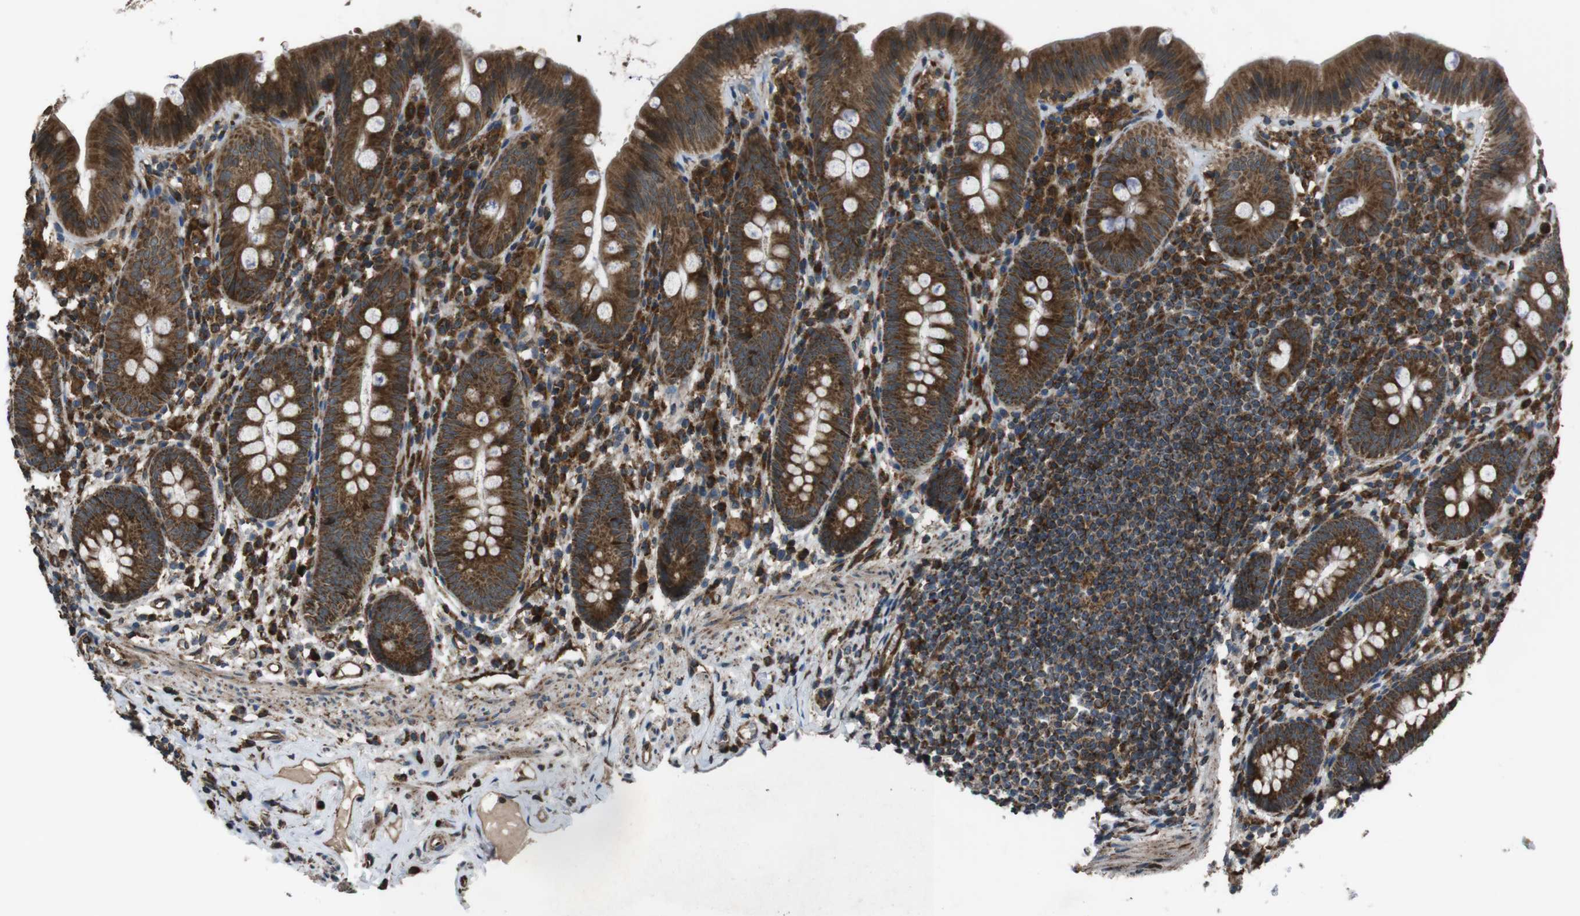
{"staining": {"intensity": "strong", "quantity": ">75%", "location": "cytoplasmic/membranous"}, "tissue": "appendix", "cell_type": "Glandular cells", "image_type": "normal", "snomed": [{"axis": "morphology", "description": "Normal tissue, NOS"}, {"axis": "topography", "description": "Appendix"}], "caption": "IHC image of benign human appendix stained for a protein (brown), which exhibits high levels of strong cytoplasmic/membranous expression in about >75% of glandular cells.", "gene": "GIMAP8", "patient": {"sex": "male", "age": 52}}